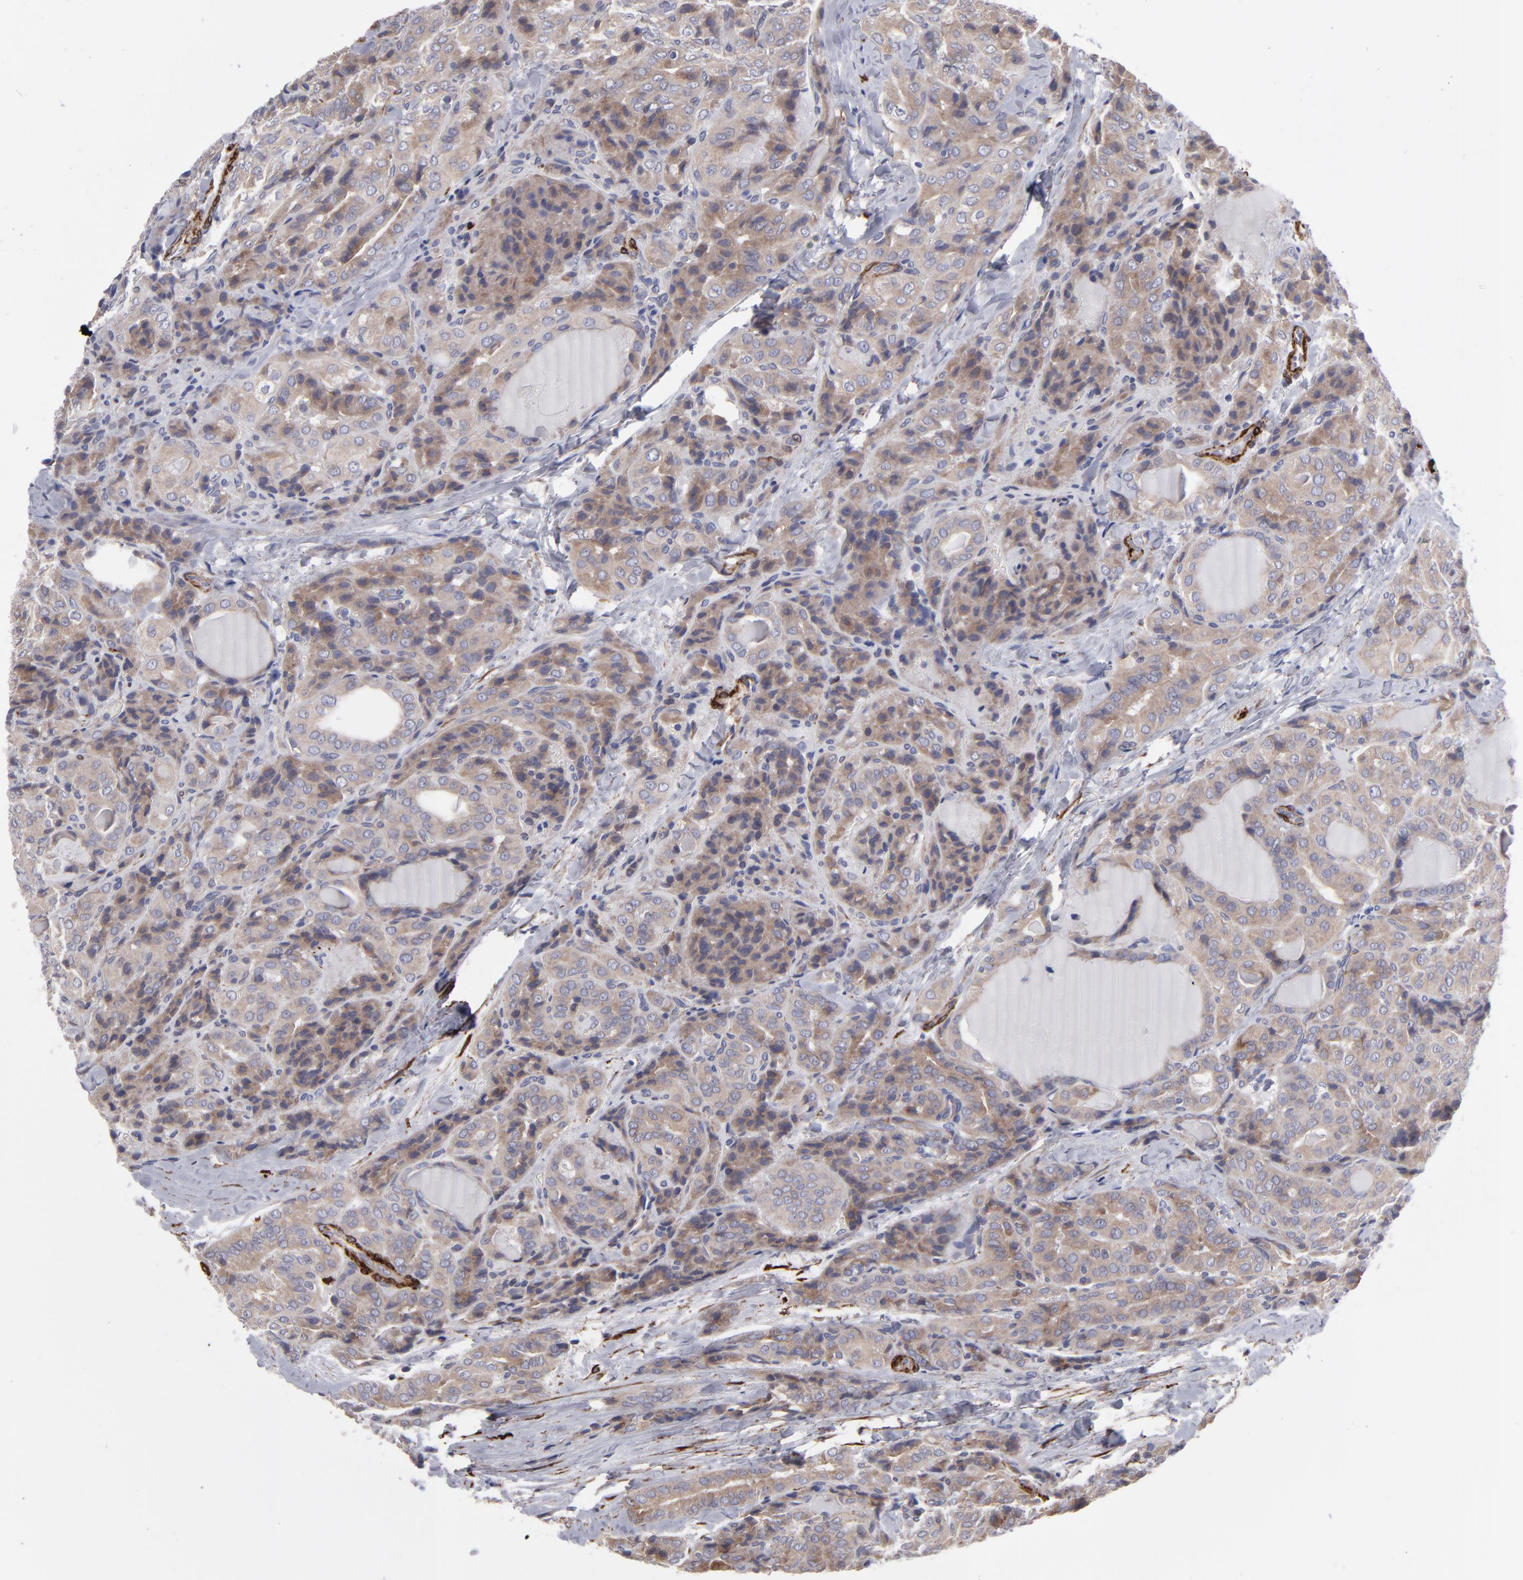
{"staining": {"intensity": "moderate", "quantity": ">75%", "location": "cytoplasmic/membranous"}, "tissue": "thyroid cancer", "cell_type": "Tumor cells", "image_type": "cancer", "snomed": [{"axis": "morphology", "description": "Papillary adenocarcinoma, NOS"}, {"axis": "topography", "description": "Thyroid gland"}], "caption": "Brown immunohistochemical staining in human thyroid cancer (papillary adenocarcinoma) demonstrates moderate cytoplasmic/membranous expression in about >75% of tumor cells.", "gene": "SLMAP", "patient": {"sex": "female", "age": 71}}